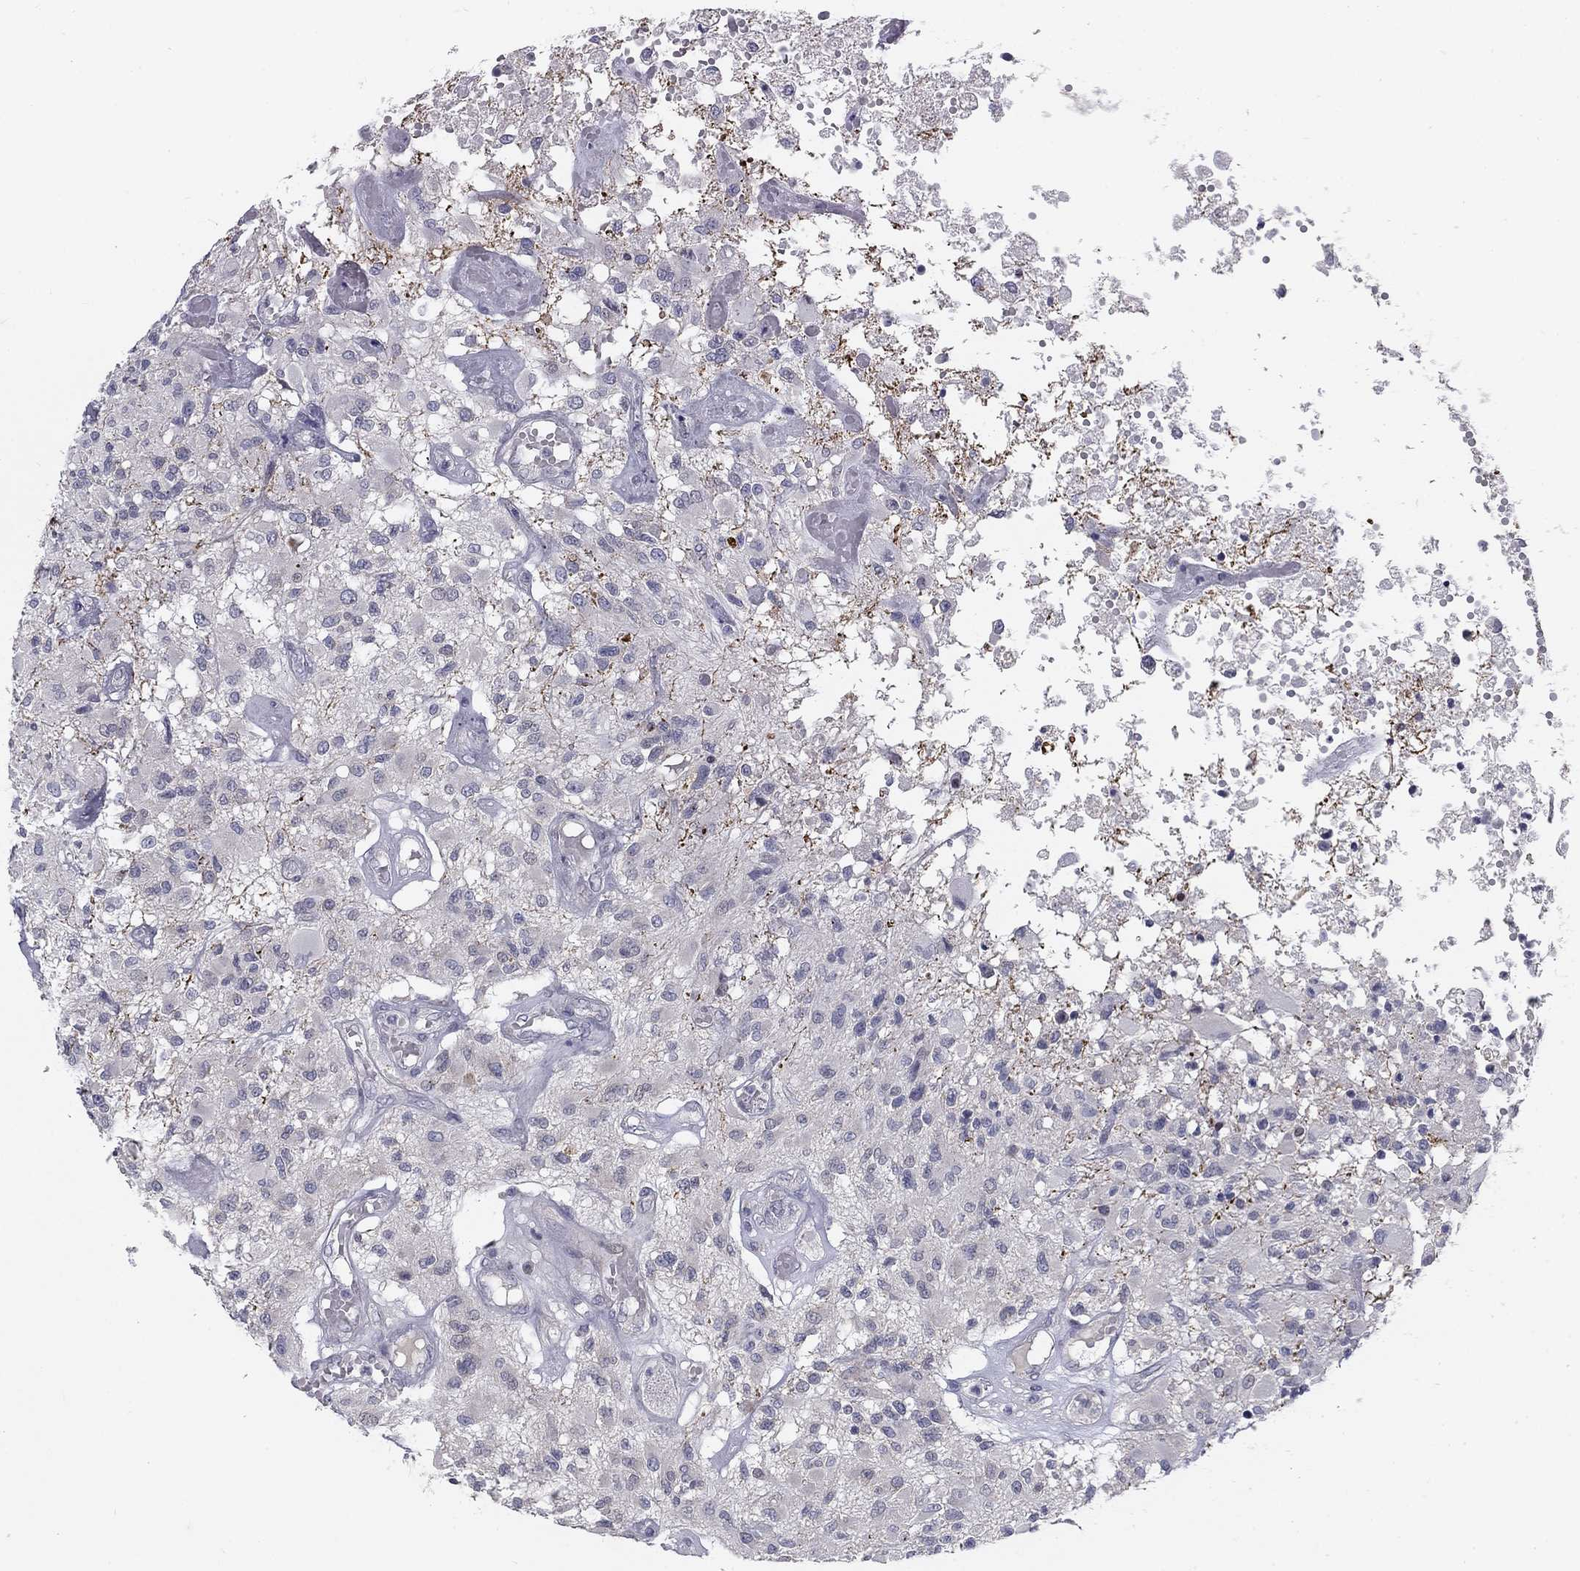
{"staining": {"intensity": "negative", "quantity": "none", "location": "none"}, "tissue": "glioma", "cell_type": "Tumor cells", "image_type": "cancer", "snomed": [{"axis": "morphology", "description": "Glioma, malignant, High grade"}, {"axis": "topography", "description": "Brain"}], "caption": "This is an IHC histopathology image of malignant high-grade glioma. There is no expression in tumor cells.", "gene": "ATP1A3", "patient": {"sex": "female", "age": 63}}